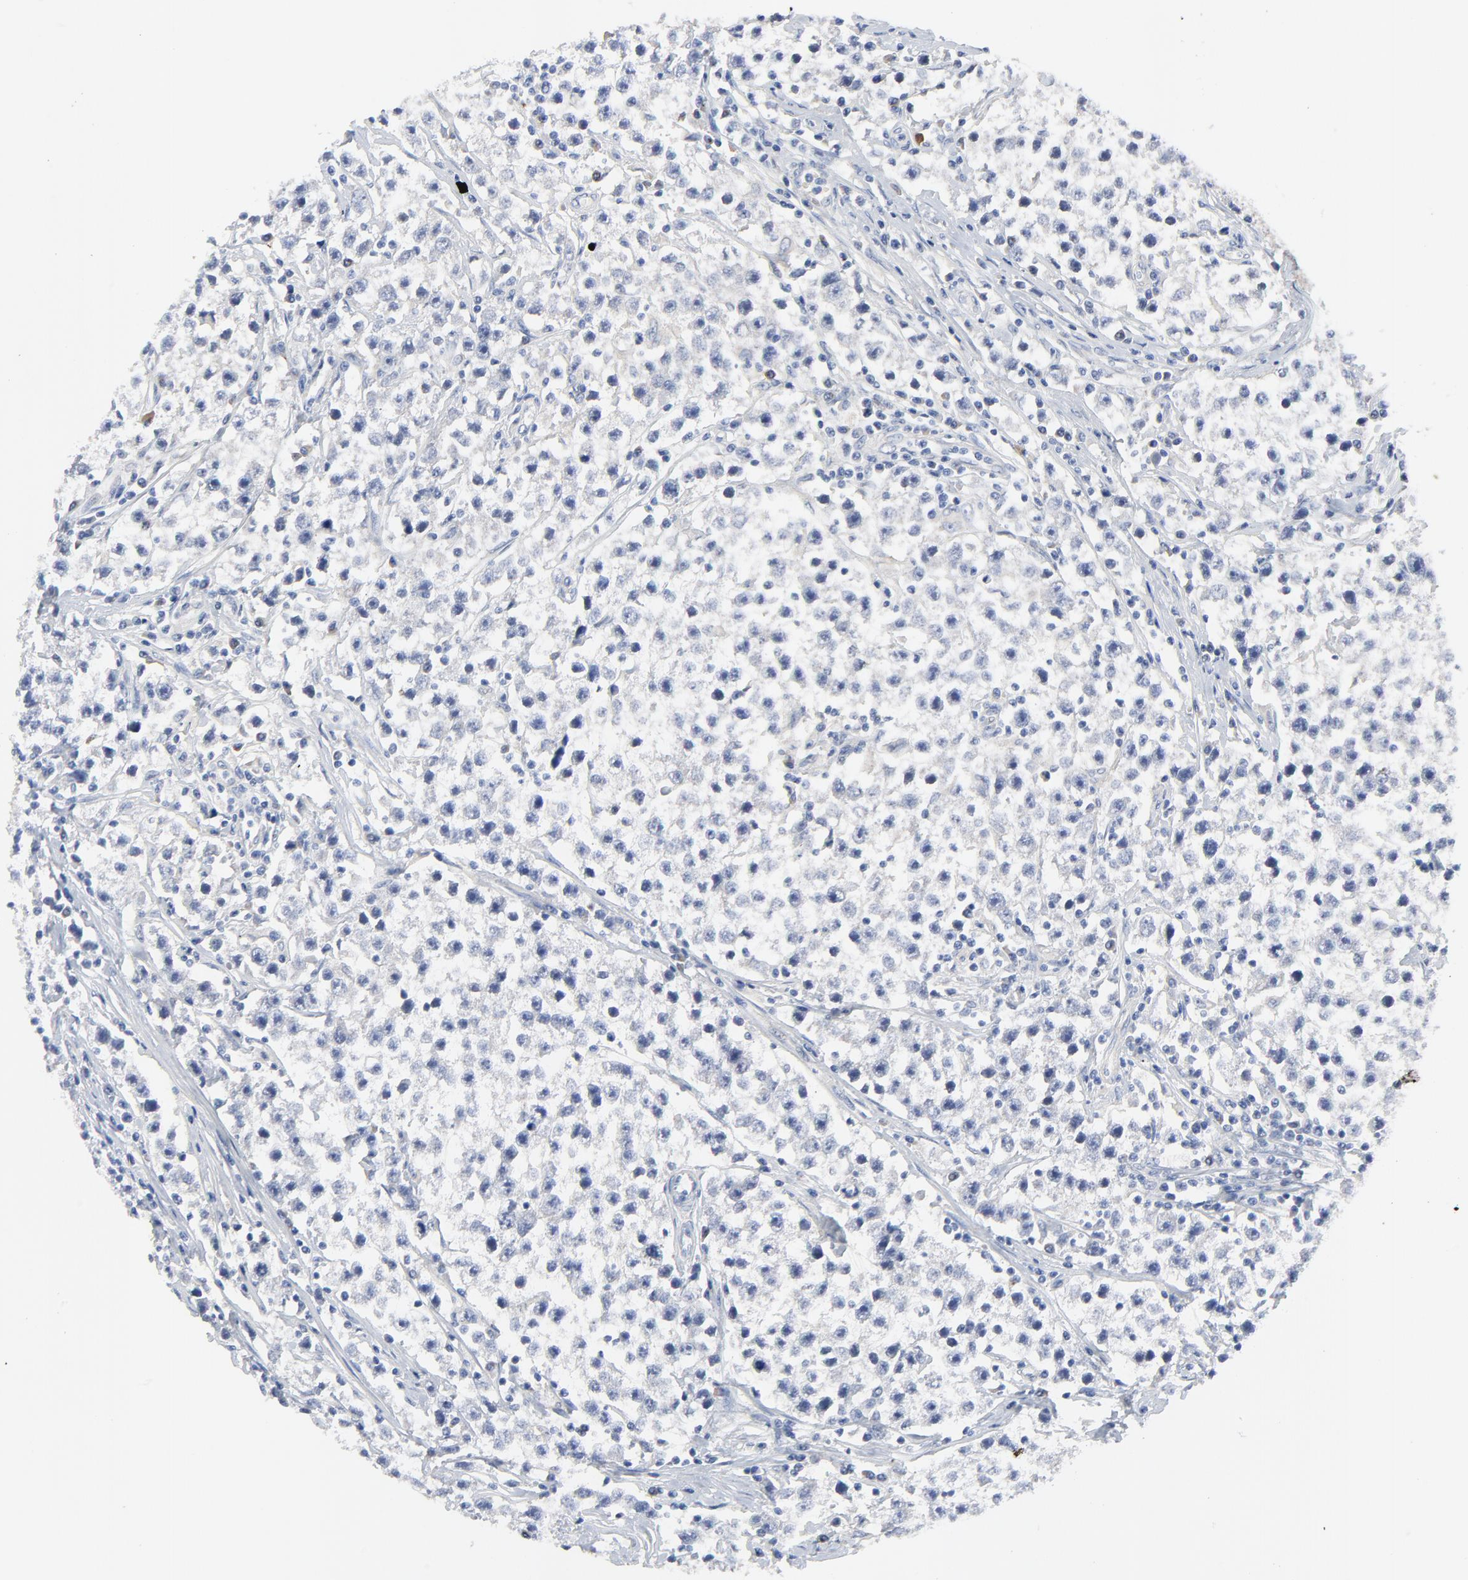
{"staining": {"intensity": "negative", "quantity": "none", "location": "none"}, "tissue": "testis cancer", "cell_type": "Tumor cells", "image_type": "cancer", "snomed": [{"axis": "morphology", "description": "Seminoma, NOS"}, {"axis": "topography", "description": "Testis"}], "caption": "An image of testis cancer stained for a protein exhibits no brown staining in tumor cells.", "gene": "VAV2", "patient": {"sex": "male", "age": 35}}